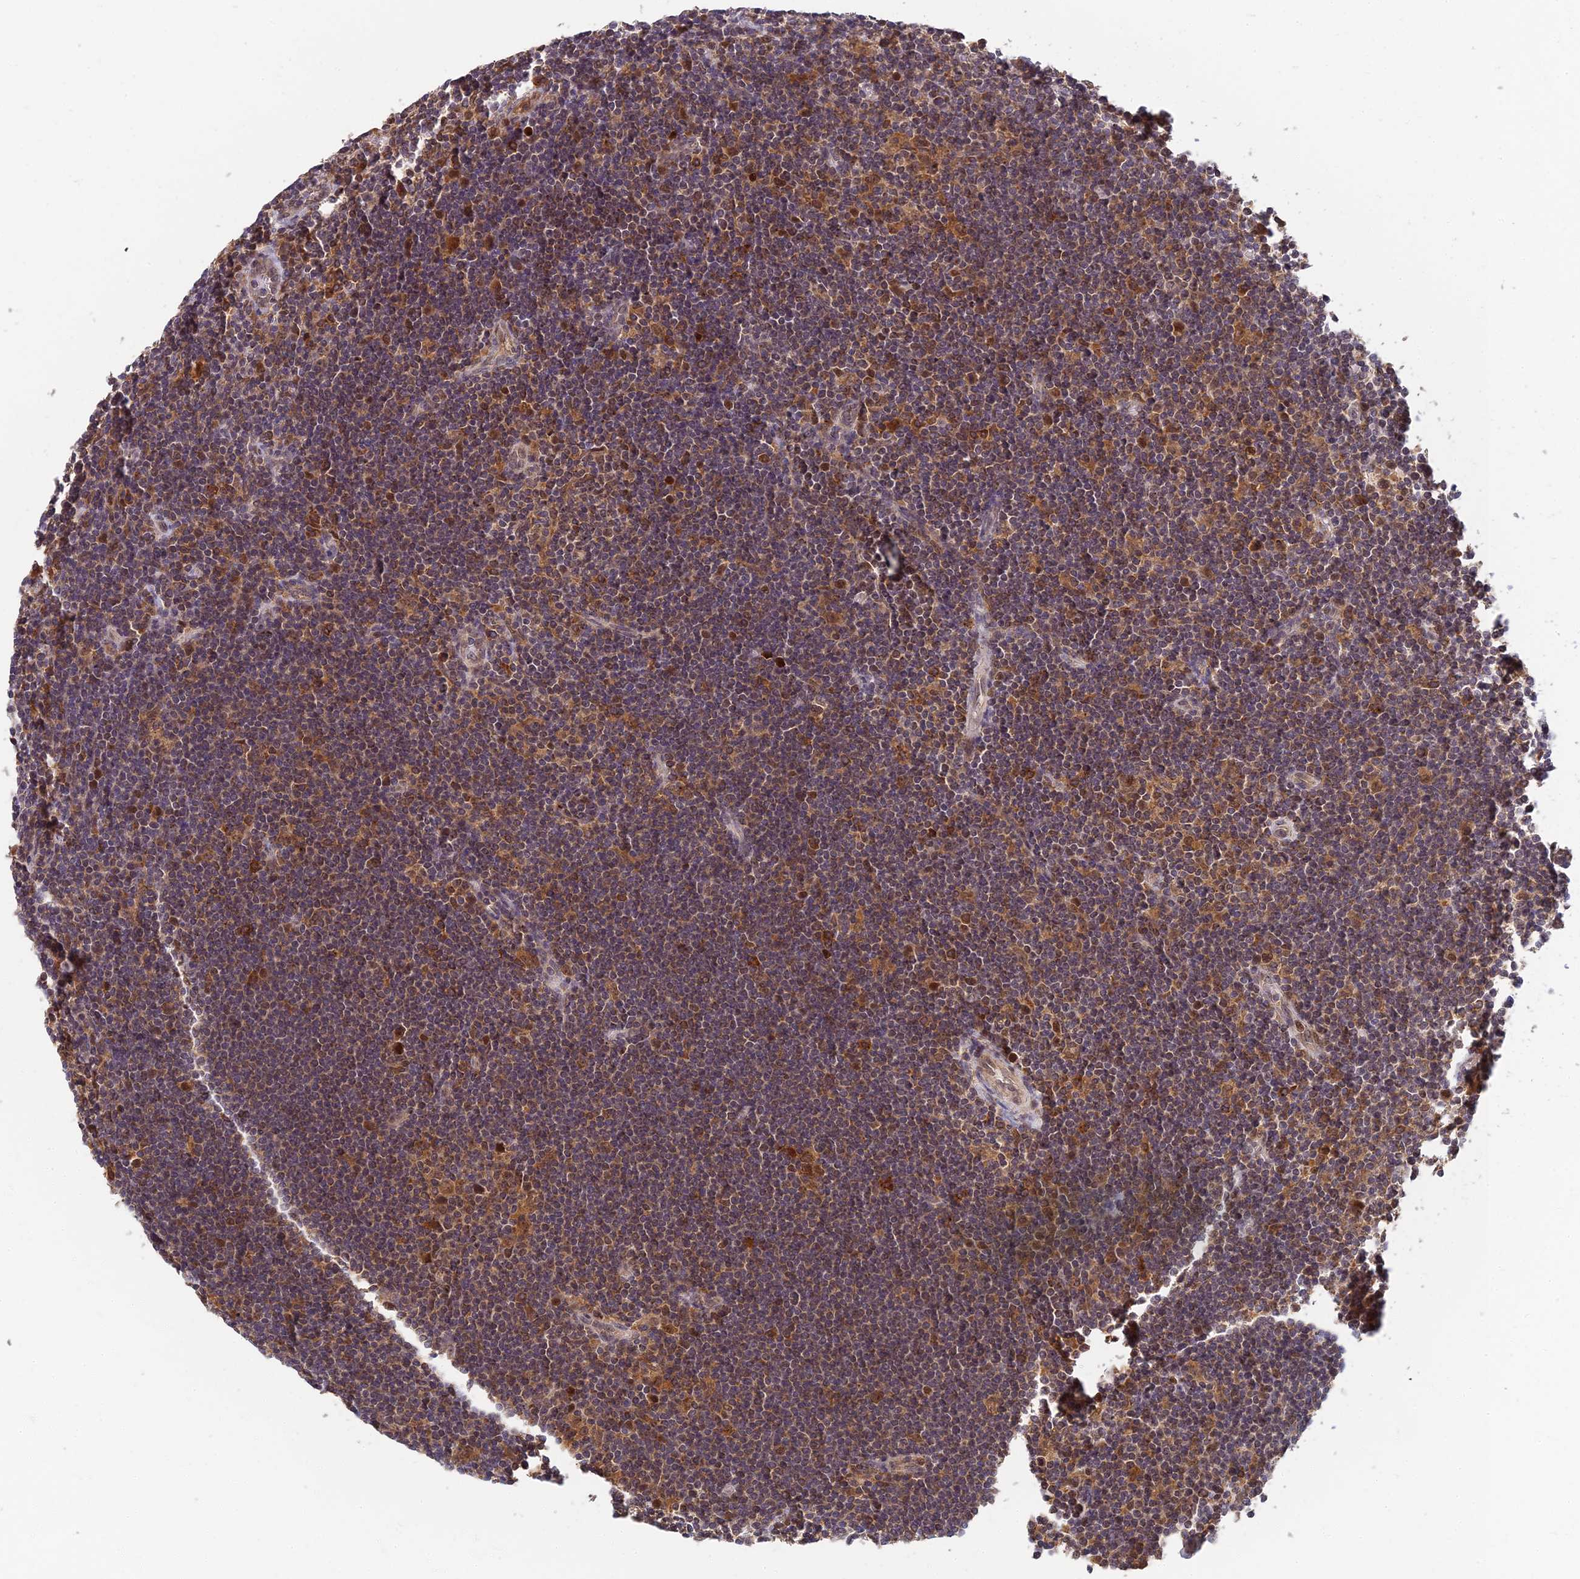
{"staining": {"intensity": "negative", "quantity": "none", "location": "none"}, "tissue": "lymphoma", "cell_type": "Tumor cells", "image_type": "cancer", "snomed": [{"axis": "morphology", "description": "Hodgkin's disease, NOS"}, {"axis": "topography", "description": "Lymph node"}], "caption": "Lymphoma stained for a protein using IHC reveals no expression tumor cells.", "gene": "RGL3", "patient": {"sex": "female", "age": 57}}